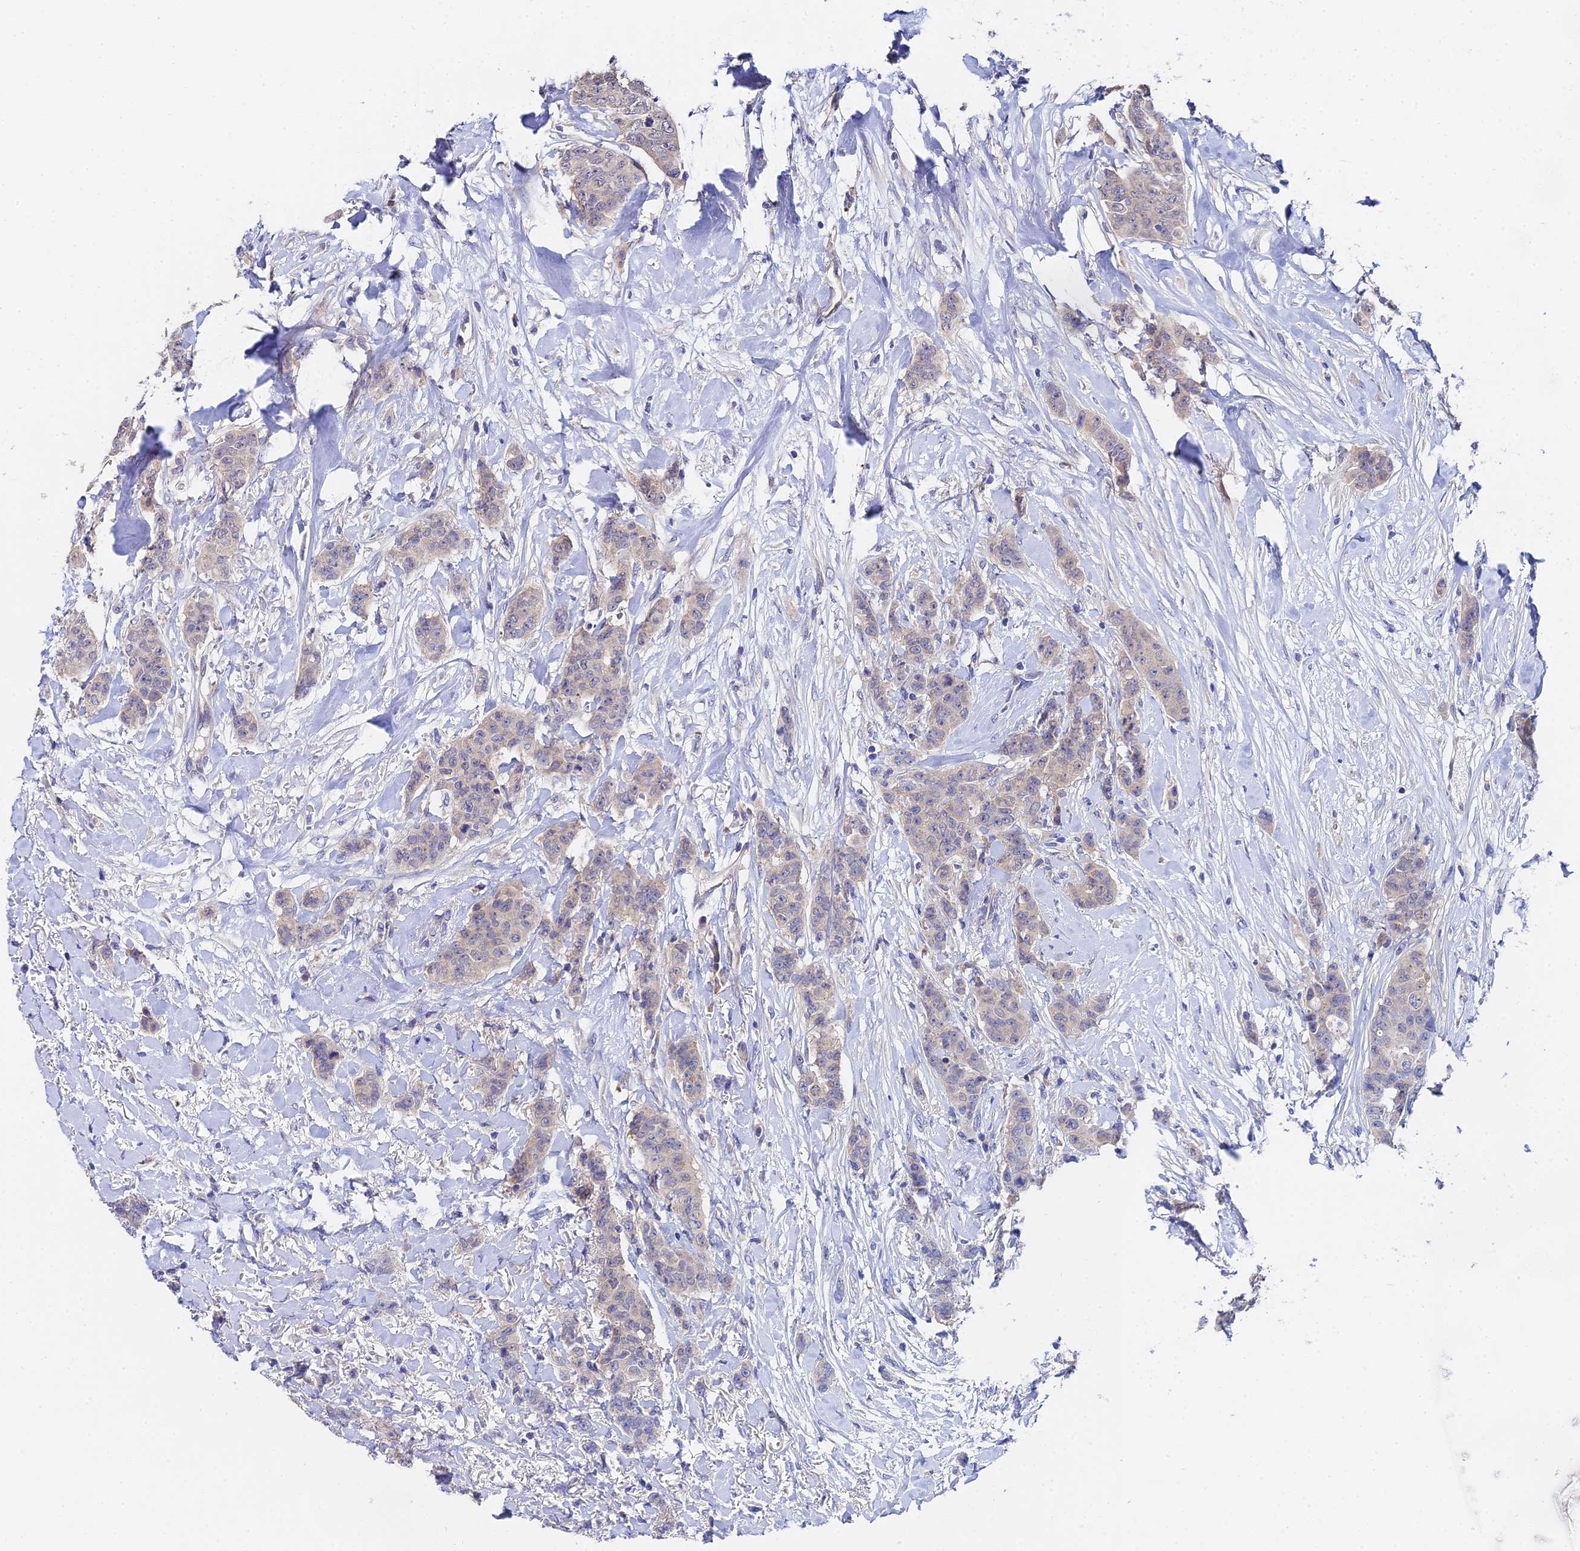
{"staining": {"intensity": "weak", "quantity": "<25%", "location": "cytoplasmic/membranous"}, "tissue": "breast cancer", "cell_type": "Tumor cells", "image_type": "cancer", "snomed": [{"axis": "morphology", "description": "Duct carcinoma"}, {"axis": "topography", "description": "Breast"}], "caption": "High power microscopy photomicrograph of an immunohistochemistry (IHC) photomicrograph of intraductal carcinoma (breast), revealing no significant staining in tumor cells.", "gene": "UBE2L3", "patient": {"sex": "female", "age": 40}}